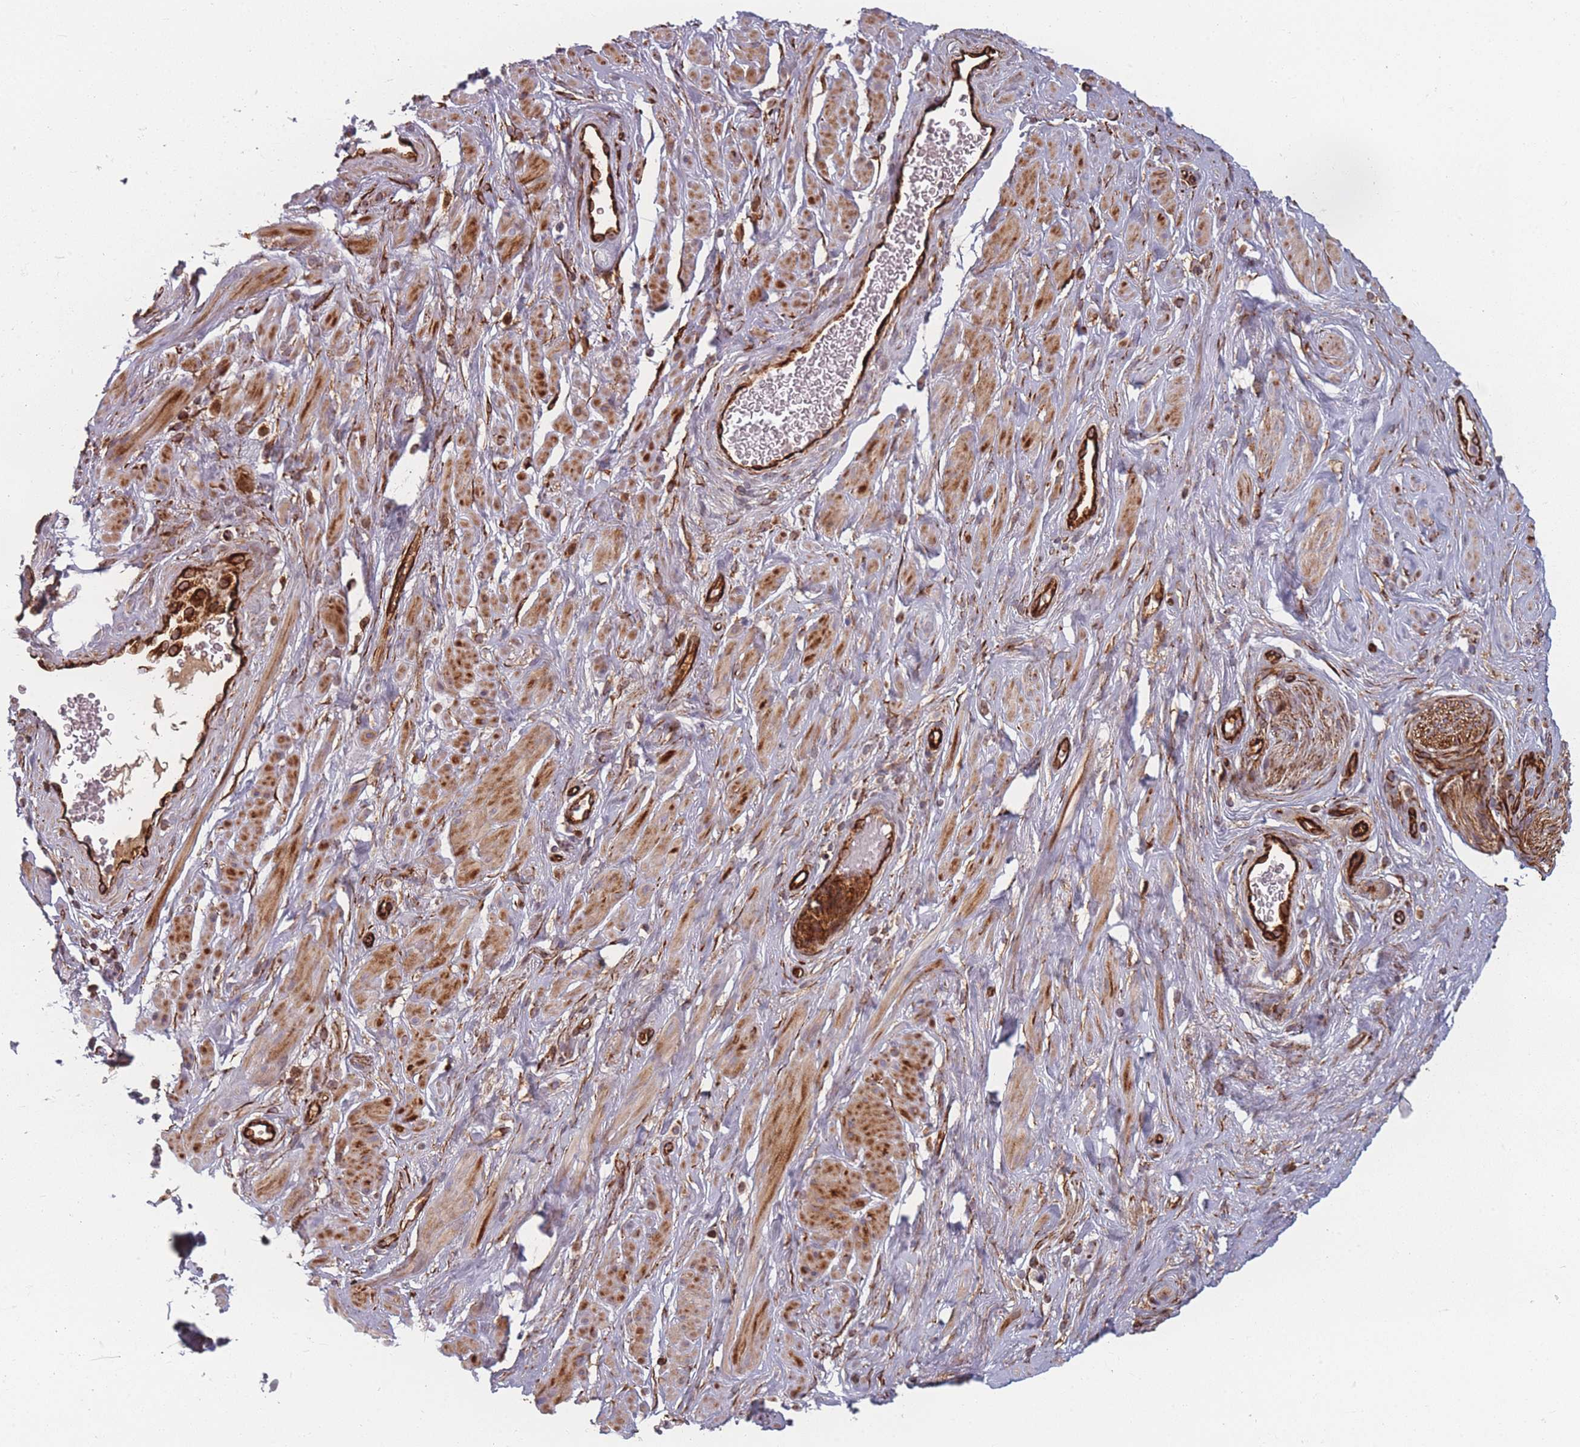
{"staining": {"intensity": "moderate", "quantity": ">75%", "location": "cytoplasmic/membranous"}, "tissue": "soft tissue", "cell_type": "Chondrocytes", "image_type": "normal", "snomed": [{"axis": "morphology", "description": "Normal tissue, NOS"}, {"axis": "morphology", "description": "Adenocarcinoma, NOS"}, {"axis": "topography", "description": "Rectum"}, {"axis": "topography", "description": "Vagina"}, {"axis": "topography", "description": "Peripheral nerve tissue"}], "caption": "Immunohistochemistry (IHC) of normal human soft tissue shows medium levels of moderate cytoplasmic/membranous expression in approximately >75% of chondrocytes. The protein is shown in brown color, while the nuclei are stained blue.", "gene": "EEF1AKMT2", "patient": {"sex": "female", "age": 71}}